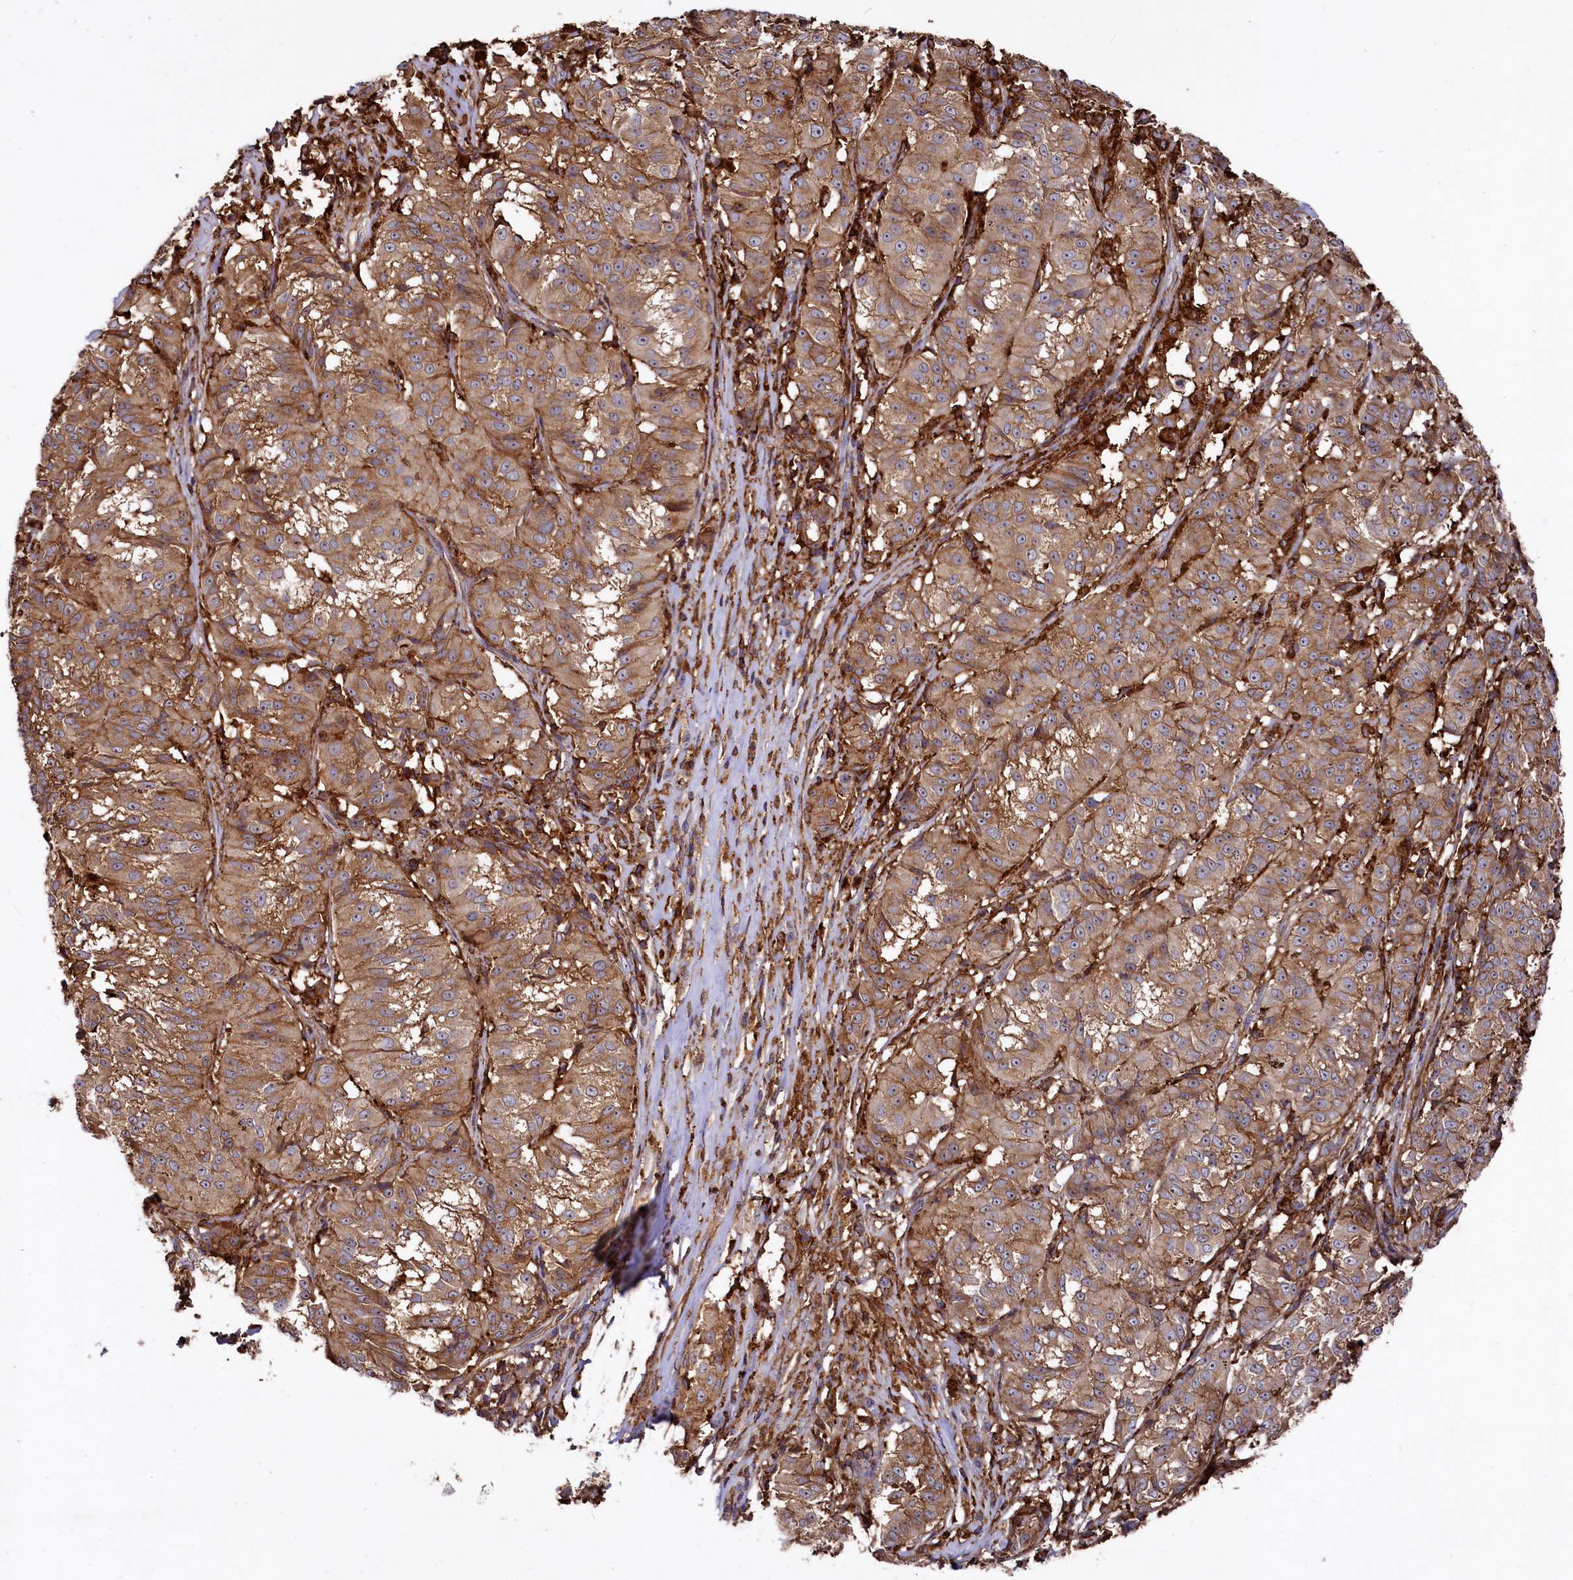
{"staining": {"intensity": "moderate", "quantity": ">75%", "location": "cytoplasmic/membranous"}, "tissue": "melanoma", "cell_type": "Tumor cells", "image_type": "cancer", "snomed": [{"axis": "morphology", "description": "Malignant melanoma, NOS"}, {"axis": "topography", "description": "Skin"}], "caption": "Immunohistochemical staining of malignant melanoma demonstrates moderate cytoplasmic/membranous protein expression in about >75% of tumor cells.", "gene": "PLEKHO2", "patient": {"sex": "female", "age": 72}}